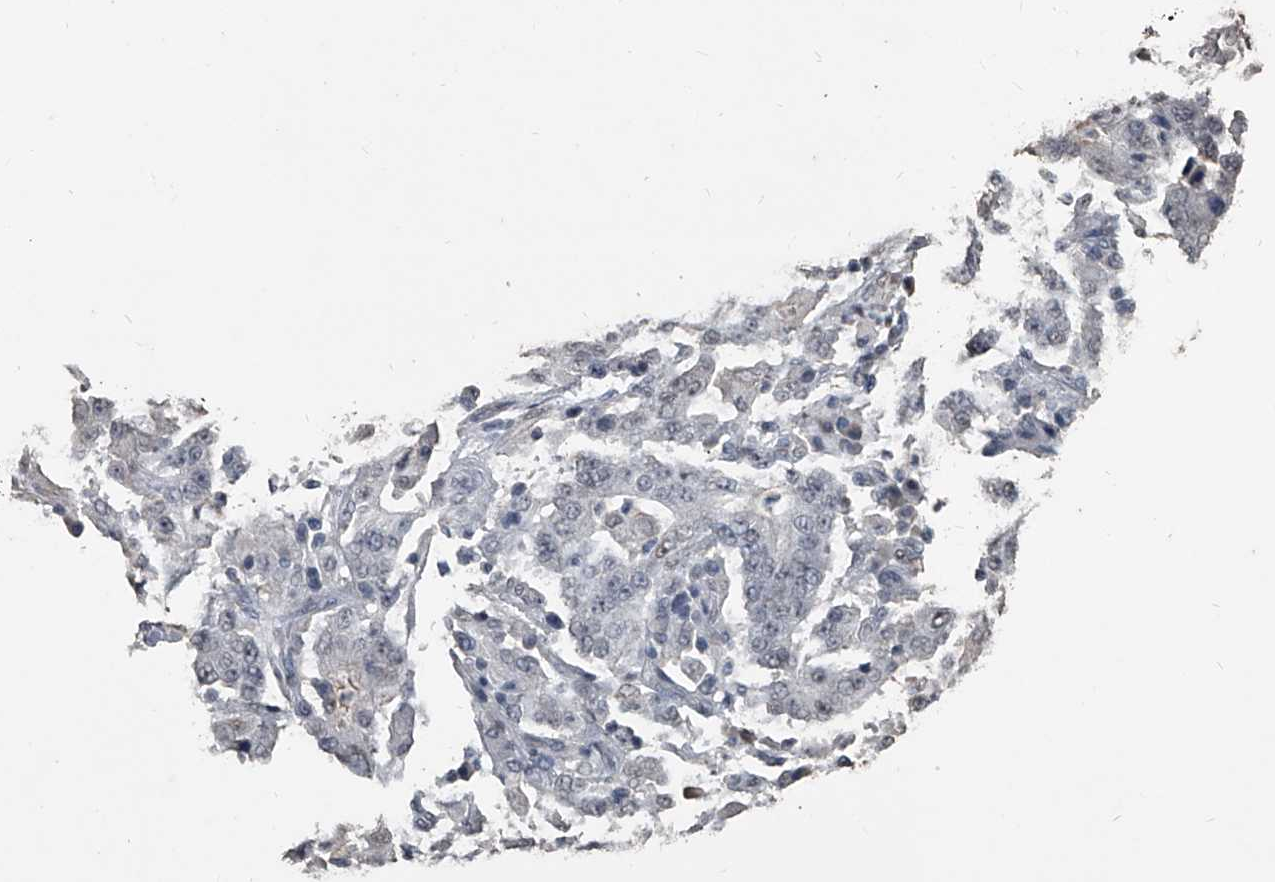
{"staining": {"intensity": "negative", "quantity": "none", "location": "none"}, "tissue": "stomach cancer", "cell_type": "Tumor cells", "image_type": "cancer", "snomed": [{"axis": "morphology", "description": "Normal tissue, NOS"}, {"axis": "morphology", "description": "Adenocarcinoma, NOS"}, {"axis": "topography", "description": "Stomach, upper"}, {"axis": "topography", "description": "Stomach"}], "caption": "Tumor cells show no significant staining in stomach cancer.", "gene": "MATR3", "patient": {"sex": "male", "age": 59}}